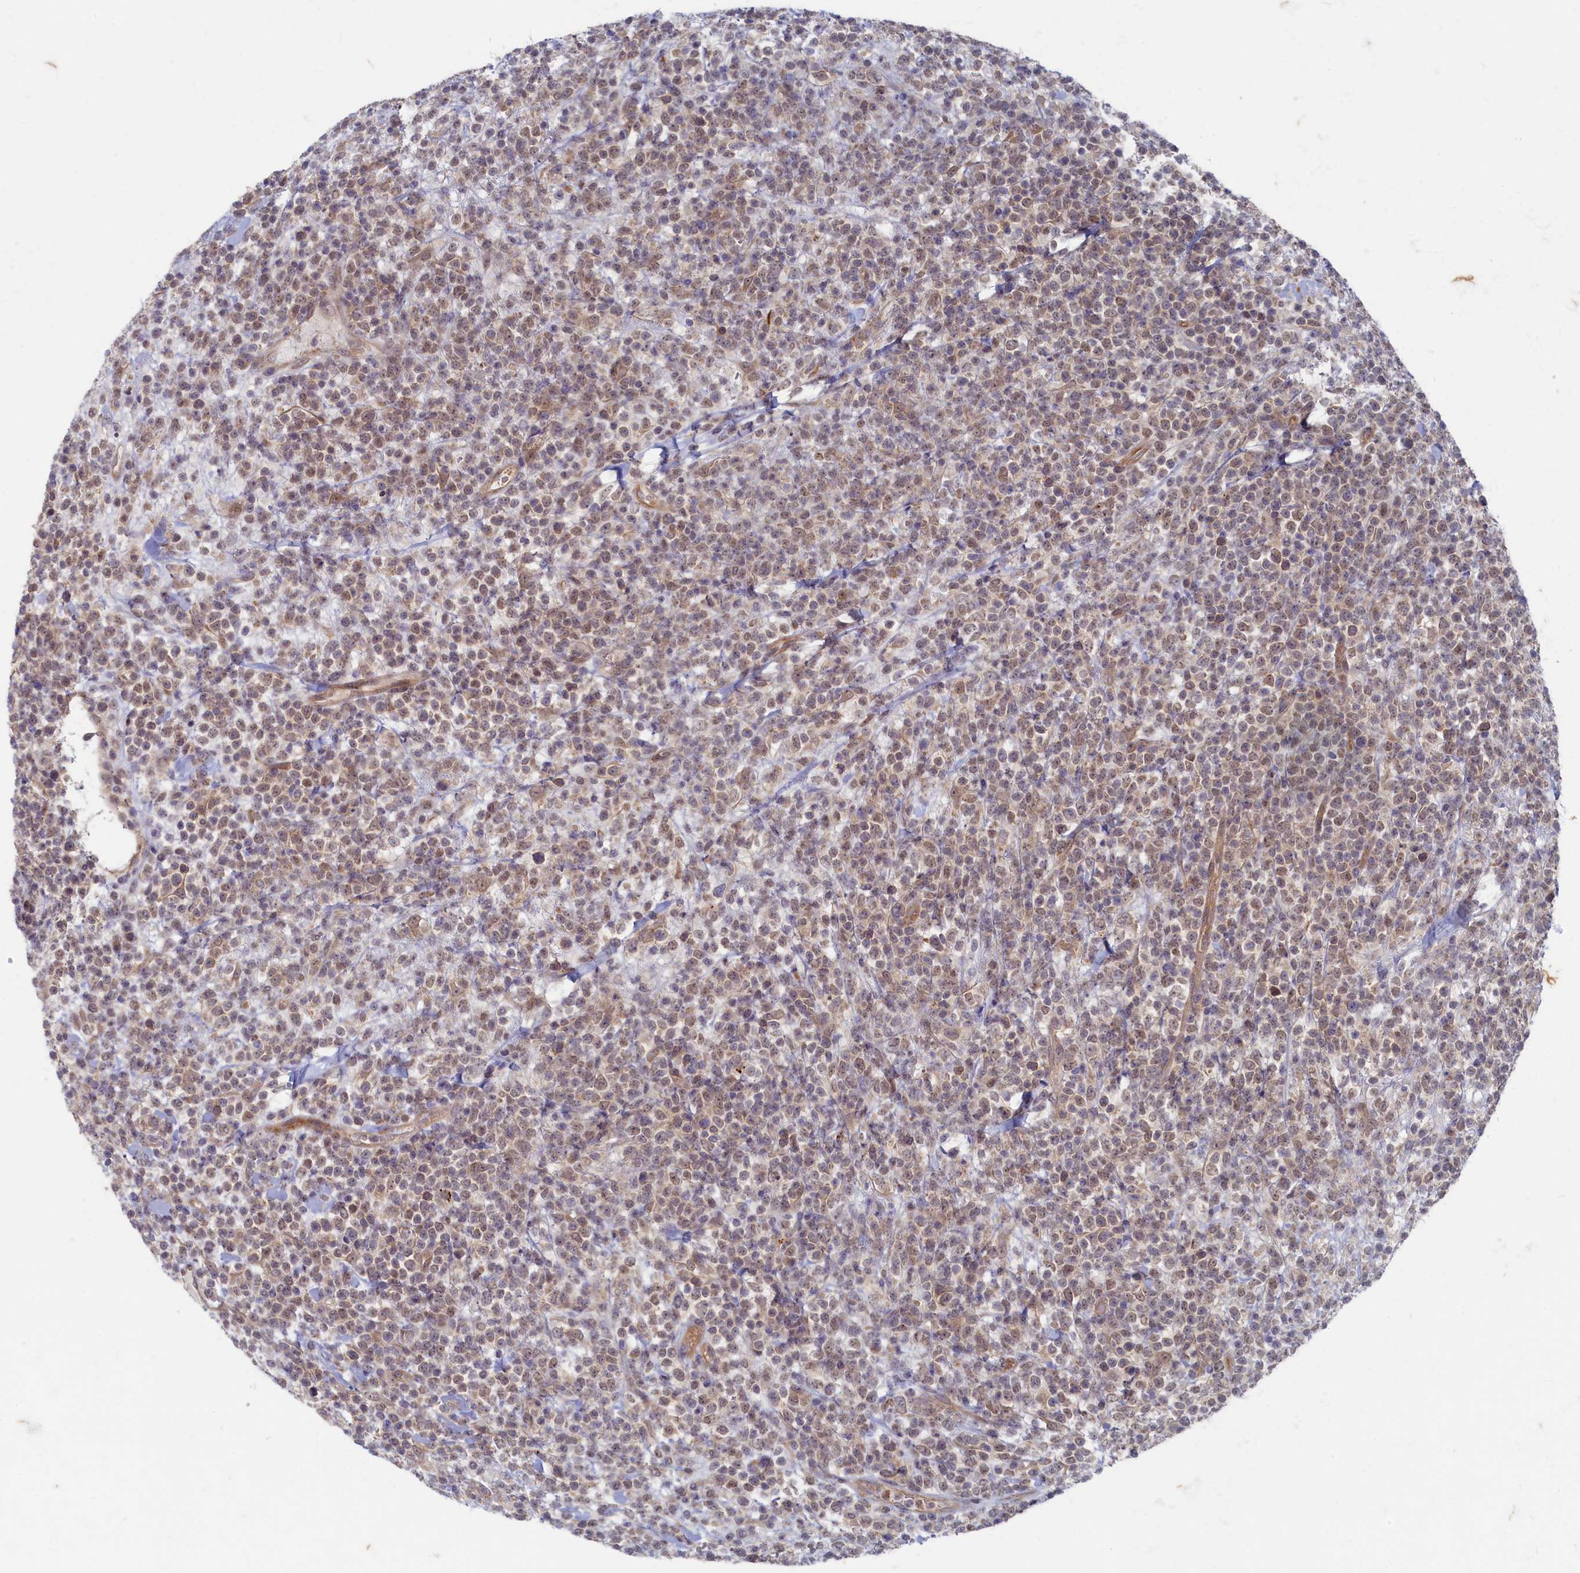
{"staining": {"intensity": "weak", "quantity": "25%-75%", "location": "cytoplasmic/membranous,nuclear"}, "tissue": "lymphoma", "cell_type": "Tumor cells", "image_type": "cancer", "snomed": [{"axis": "morphology", "description": "Malignant lymphoma, non-Hodgkin's type, High grade"}, {"axis": "topography", "description": "Colon"}], "caption": "Immunohistochemistry (IHC) of lymphoma demonstrates low levels of weak cytoplasmic/membranous and nuclear staining in about 25%-75% of tumor cells.", "gene": "WDR59", "patient": {"sex": "female", "age": 53}}